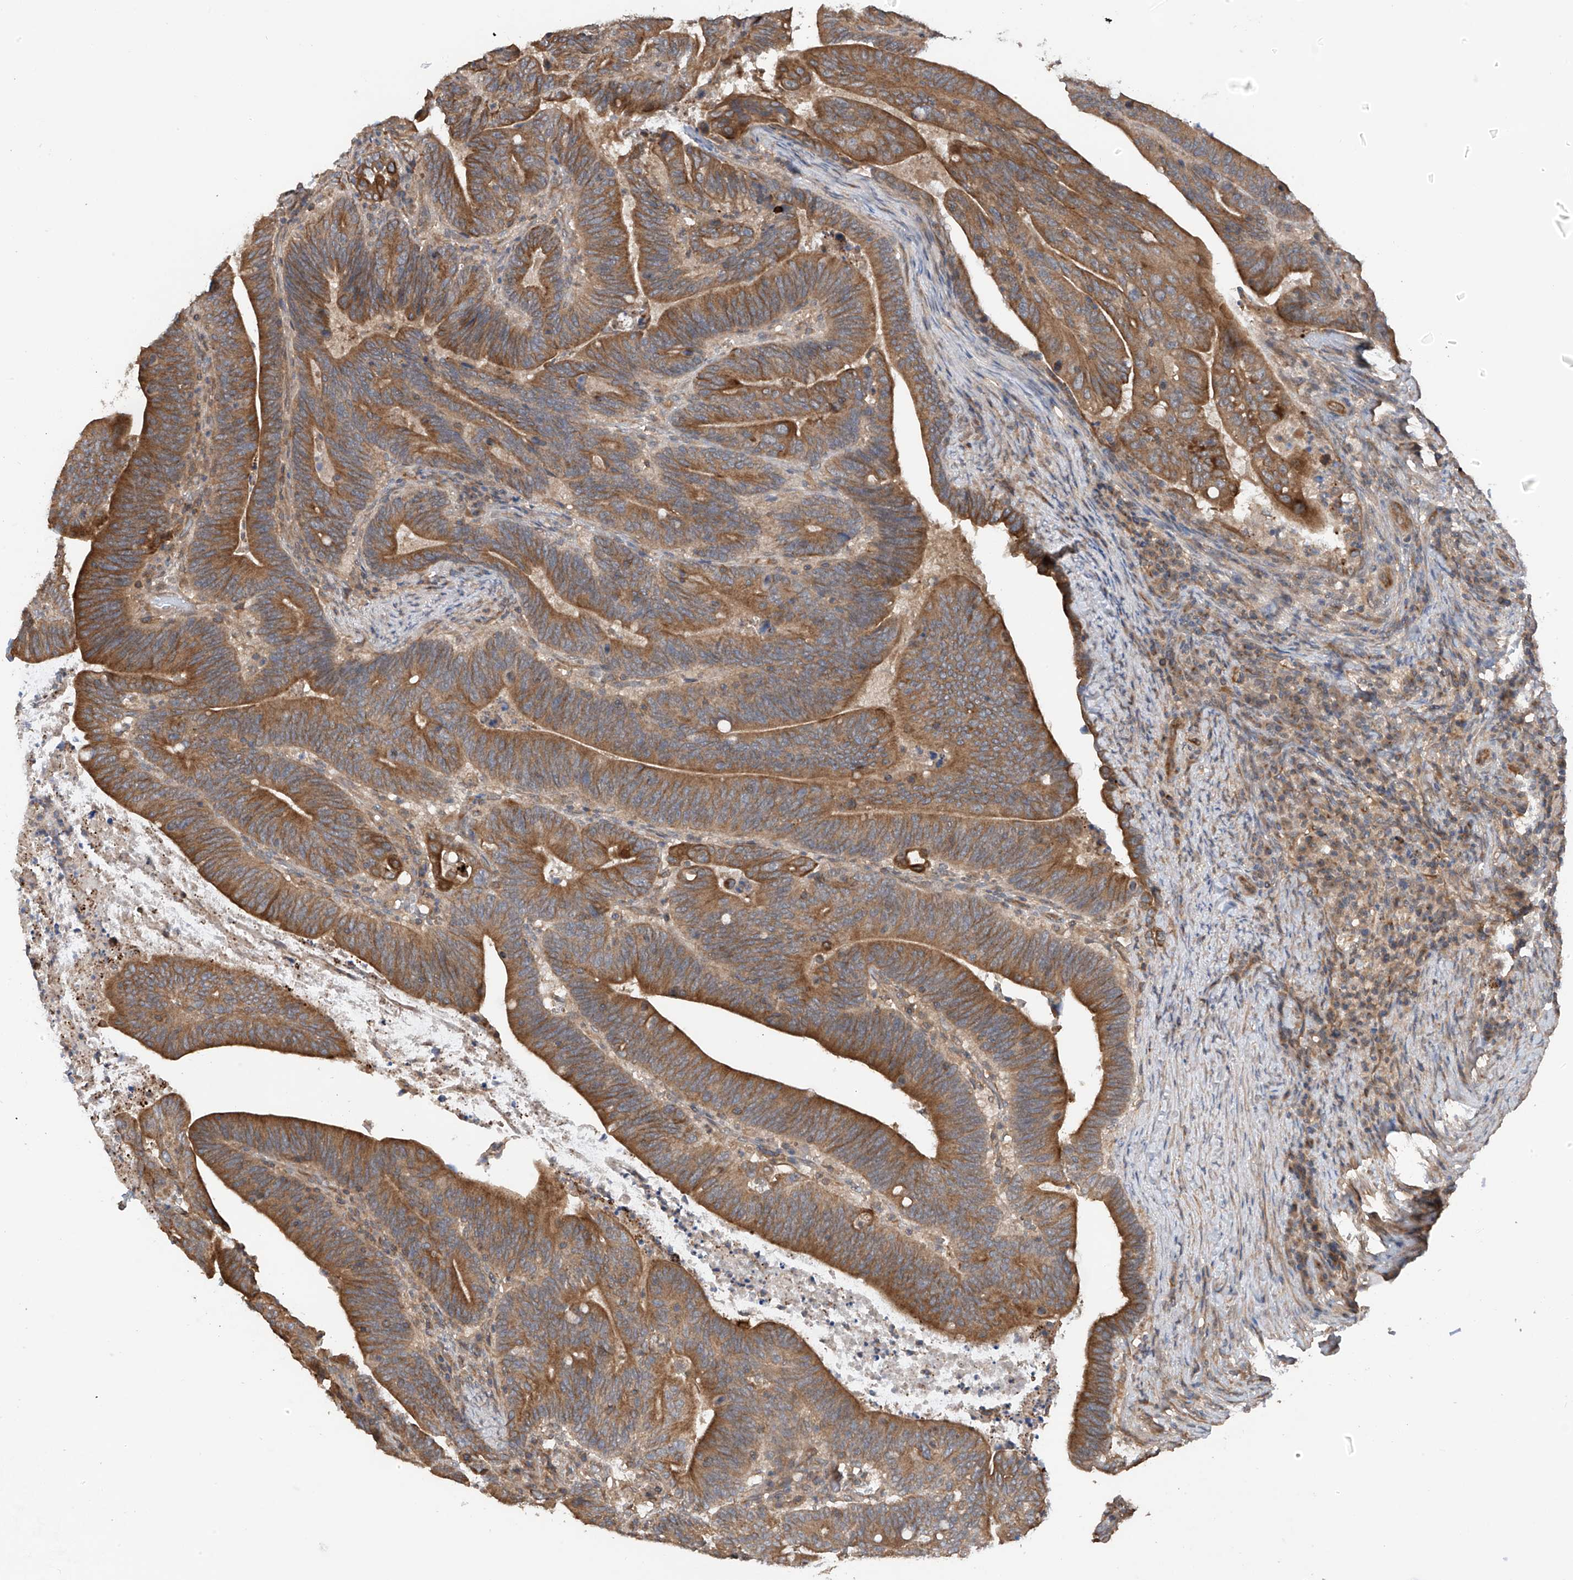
{"staining": {"intensity": "moderate", "quantity": ">75%", "location": "cytoplasmic/membranous"}, "tissue": "colorectal cancer", "cell_type": "Tumor cells", "image_type": "cancer", "snomed": [{"axis": "morphology", "description": "Adenocarcinoma, NOS"}, {"axis": "topography", "description": "Colon"}], "caption": "Immunohistochemistry (DAB (3,3'-diaminobenzidine)) staining of human colorectal cancer (adenocarcinoma) reveals moderate cytoplasmic/membranous protein staining in about >75% of tumor cells.", "gene": "RPAIN", "patient": {"sex": "female", "age": 66}}